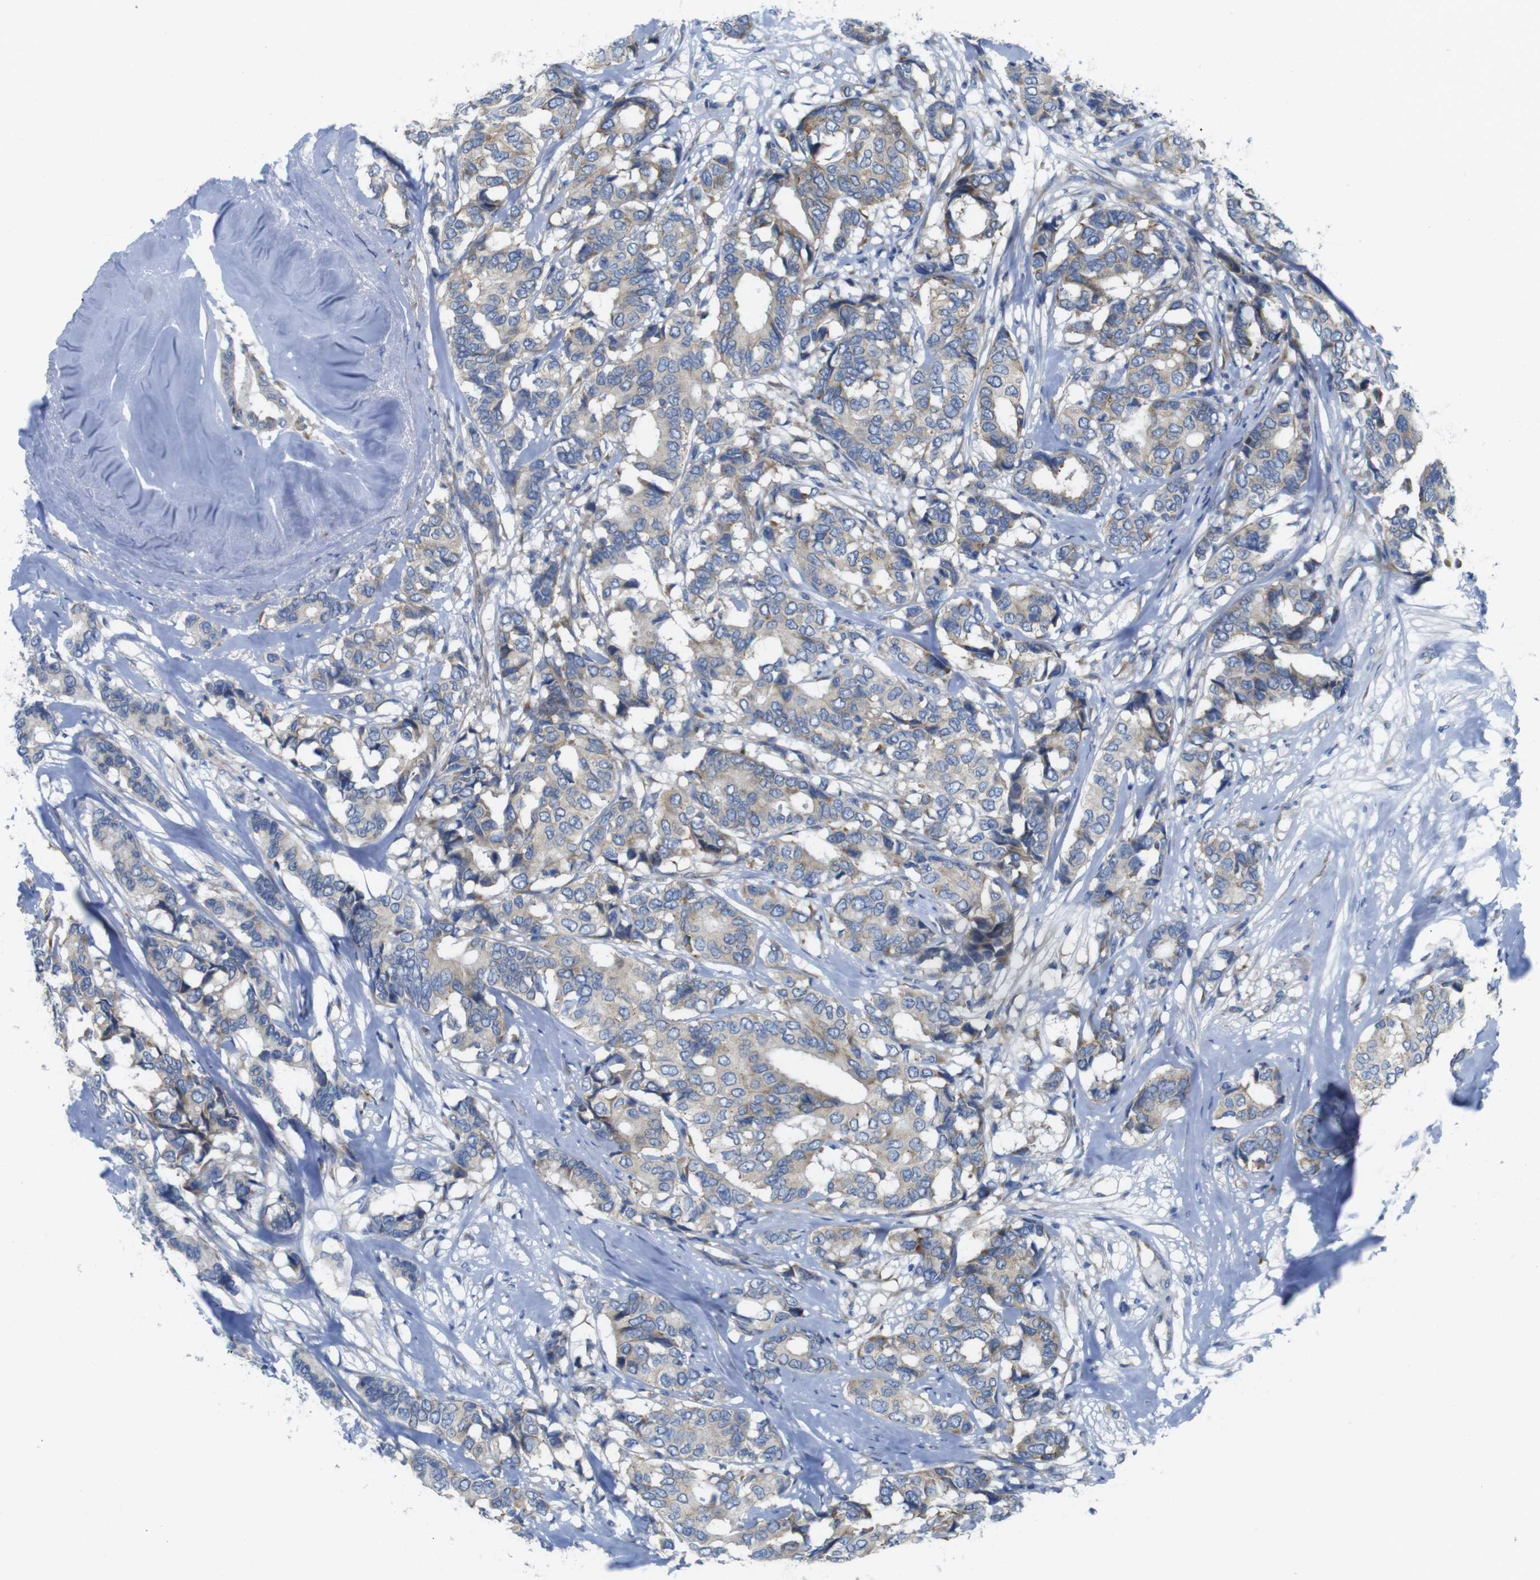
{"staining": {"intensity": "weak", "quantity": "25%-75%", "location": "cytoplasmic/membranous"}, "tissue": "breast cancer", "cell_type": "Tumor cells", "image_type": "cancer", "snomed": [{"axis": "morphology", "description": "Duct carcinoma"}, {"axis": "topography", "description": "Breast"}], "caption": "Protein staining by immunohistochemistry (IHC) exhibits weak cytoplasmic/membranous expression in approximately 25%-75% of tumor cells in breast cancer.", "gene": "TMEM234", "patient": {"sex": "female", "age": 87}}